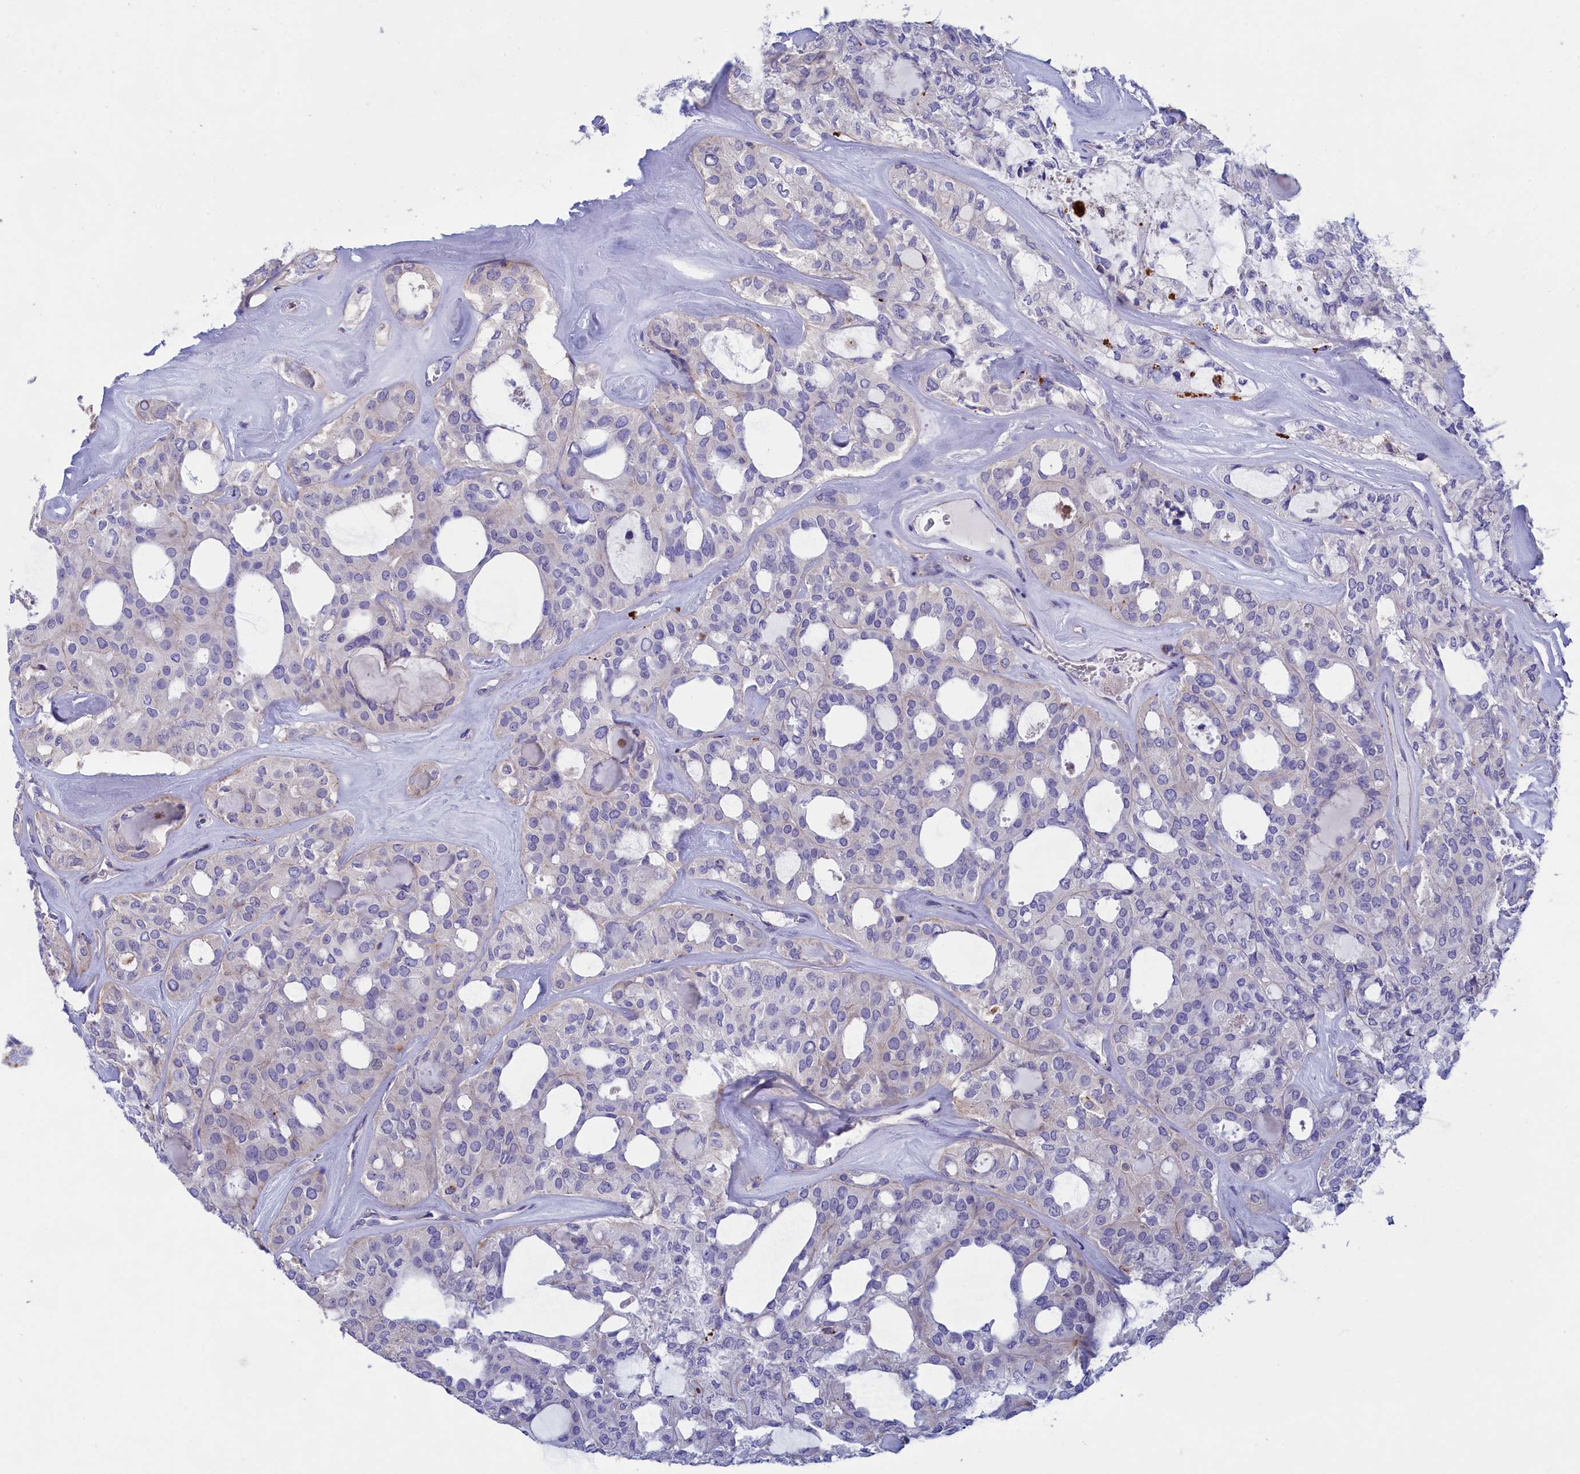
{"staining": {"intensity": "negative", "quantity": "none", "location": "none"}, "tissue": "thyroid cancer", "cell_type": "Tumor cells", "image_type": "cancer", "snomed": [{"axis": "morphology", "description": "Follicular adenoma carcinoma, NOS"}, {"axis": "topography", "description": "Thyroid gland"}], "caption": "IHC of human thyroid cancer (follicular adenoma carcinoma) displays no positivity in tumor cells. Brightfield microscopy of immunohistochemistry stained with DAB (3,3'-diaminobenzidine) (brown) and hematoxylin (blue), captured at high magnification.", "gene": "WDR6", "patient": {"sex": "male", "age": 75}}